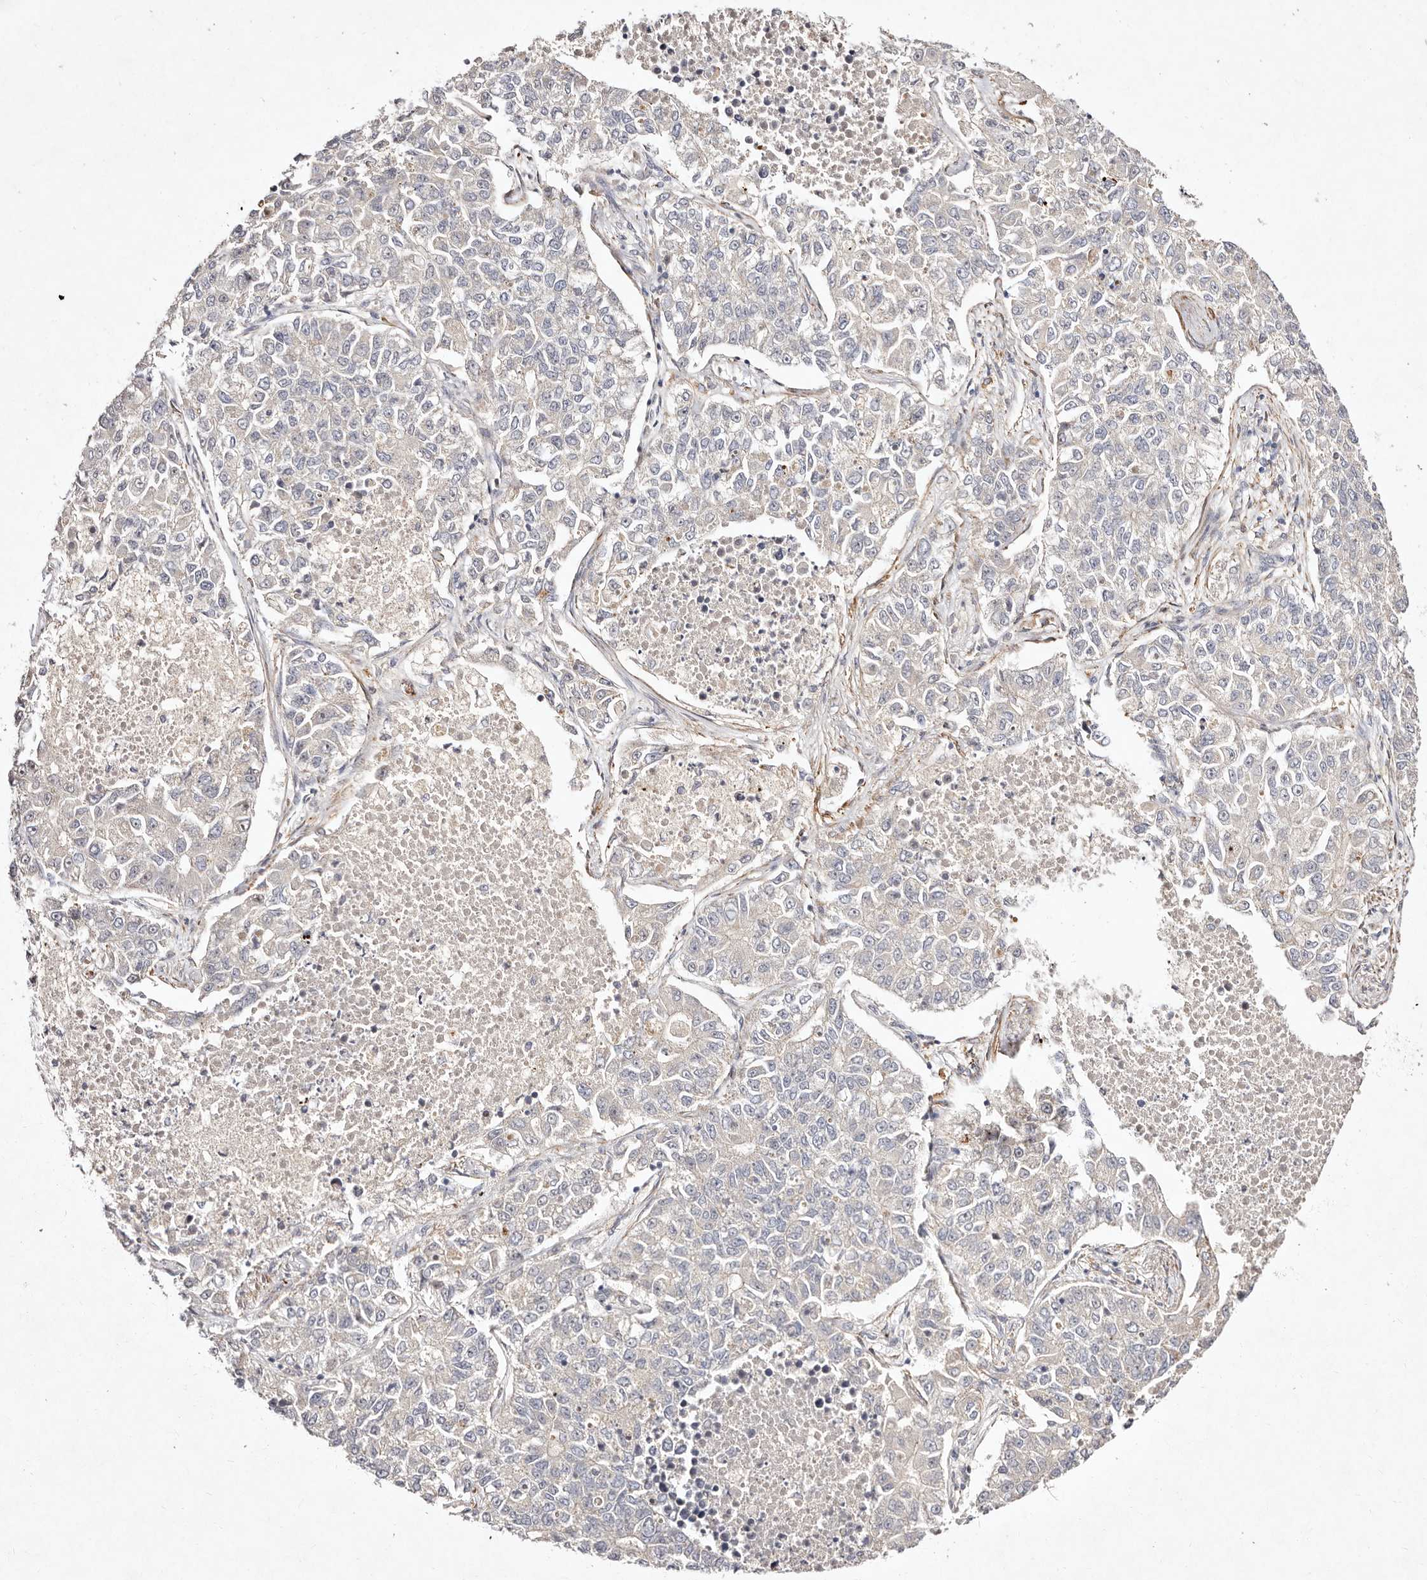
{"staining": {"intensity": "negative", "quantity": "none", "location": "none"}, "tissue": "lung cancer", "cell_type": "Tumor cells", "image_type": "cancer", "snomed": [{"axis": "morphology", "description": "Adenocarcinoma, NOS"}, {"axis": "topography", "description": "Lung"}], "caption": "A photomicrograph of human lung cancer (adenocarcinoma) is negative for staining in tumor cells. (DAB (3,3'-diaminobenzidine) IHC, high magnification).", "gene": "MTMR11", "patient": {"sex": "male", "age": 49}}